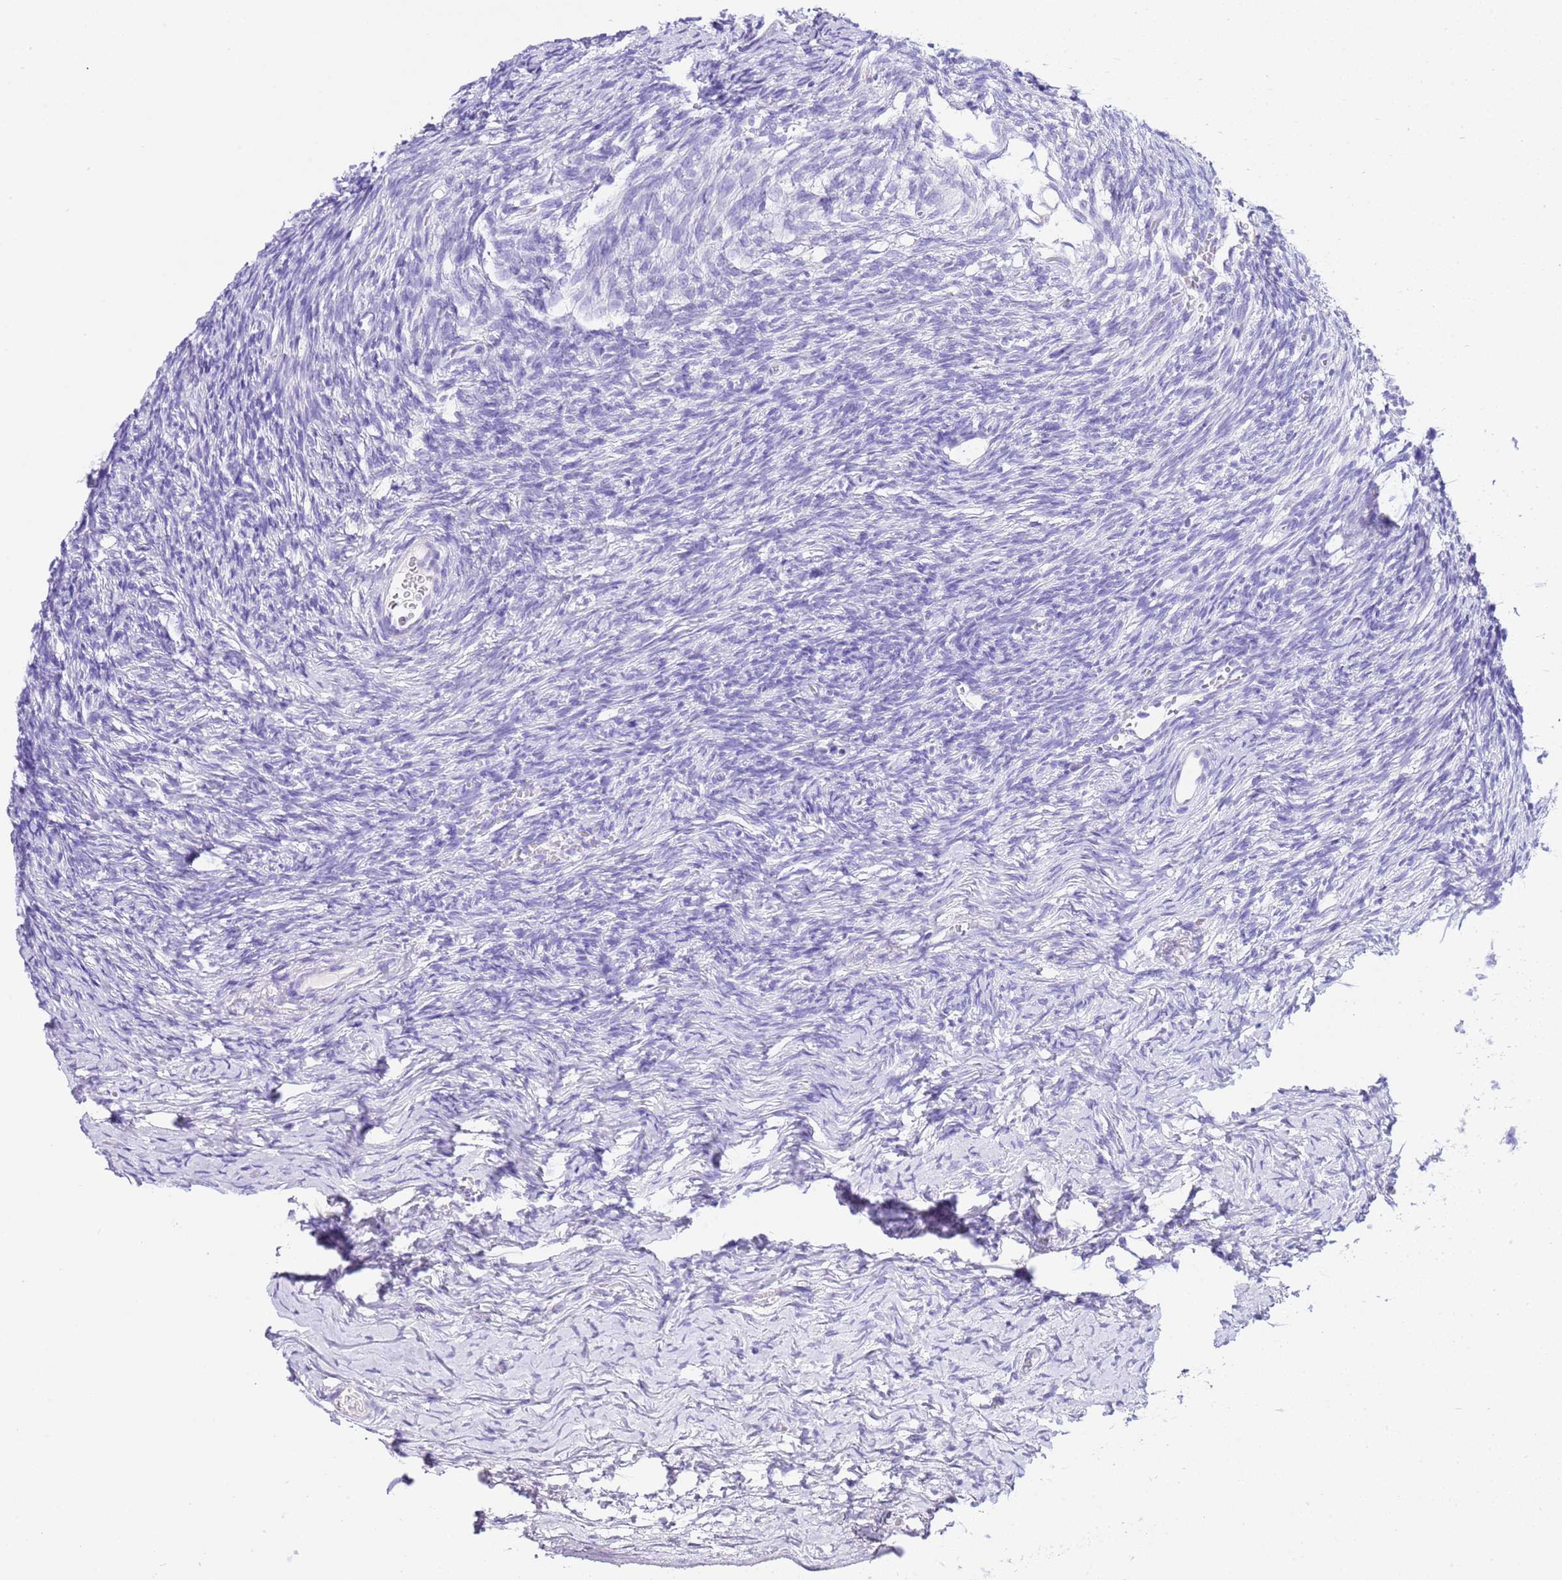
{"staining": {"intensity": "negative", "quantity": "none", "location": "none"}, "tissue": "ovary", "cell_type": "Follicle cells", "image_type": "normal", "snomed": [{"axis": "morphology", "description": "Normal tissue, NOS"}, {"axis": "topography", "description": "Ovary"}], "caption": "Immunohistochemical staining of normal ovary exhibits no significant expression in follicle cells. (Stains: DAB (3,3'-diaminobenzidine) IHC with hematoxylin counter stain, Microscopy: brightfield microscopy at high magnification).", "gene": "CPB1", "patient": {"sex": "female", "age": 39}}